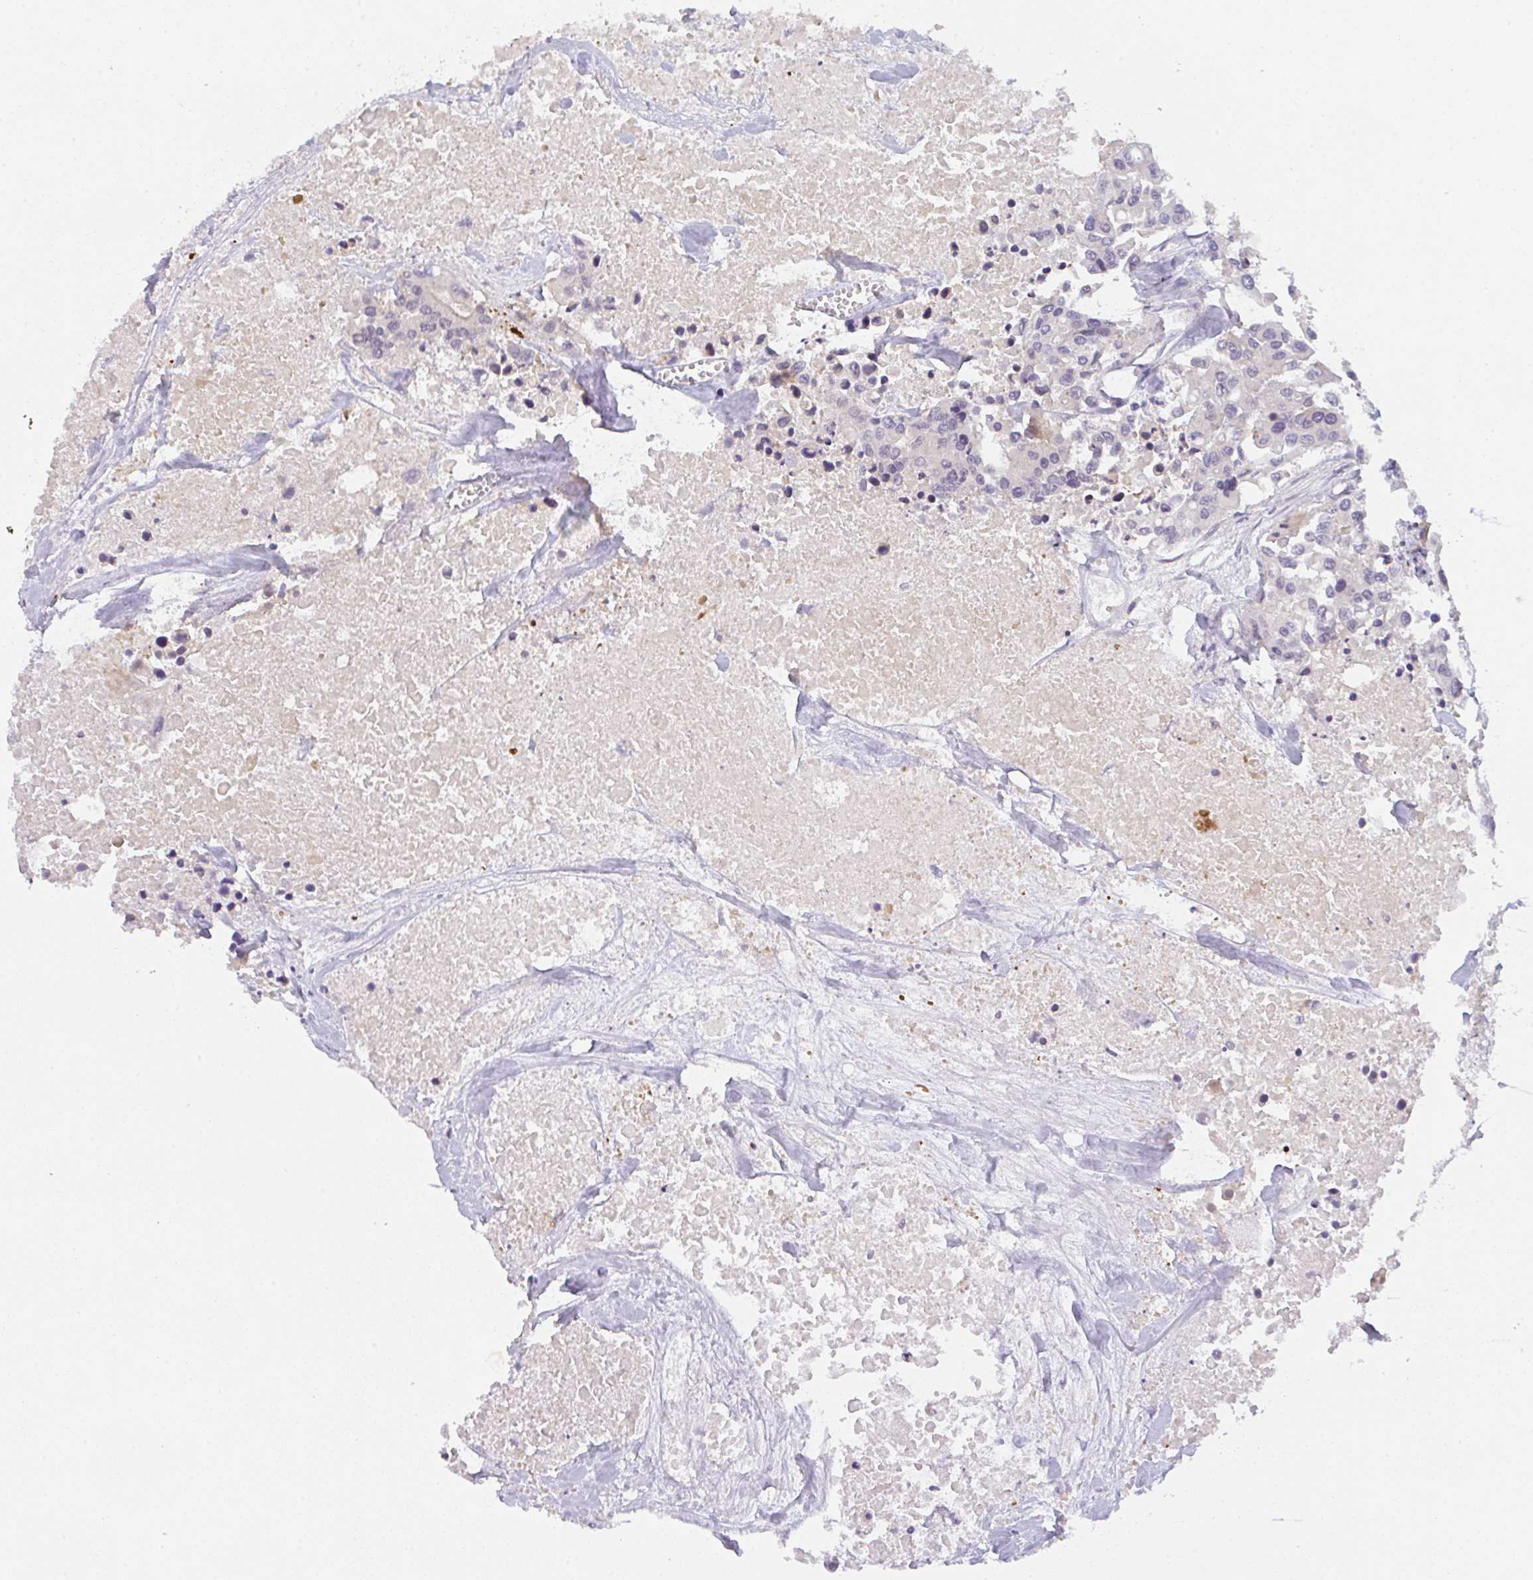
{"staining": {"intensity": "negative", "quantity": "none", "location": "none"}, "tissue": "colorectal cancer", "cell_type": "Tumor cells", "image_type": "cancer", "snomed": [{"axis": "morphology", "description": "Adenocarcinoma, NOS"}, {"axis": "topography", "description": "Colon"}], "caption": "This is an IHC micrograph of human colorectal cancer. There is no expression in tumor cells.", "gene": "CSE1L", "patient": {"sex": "male", "age": 77}}